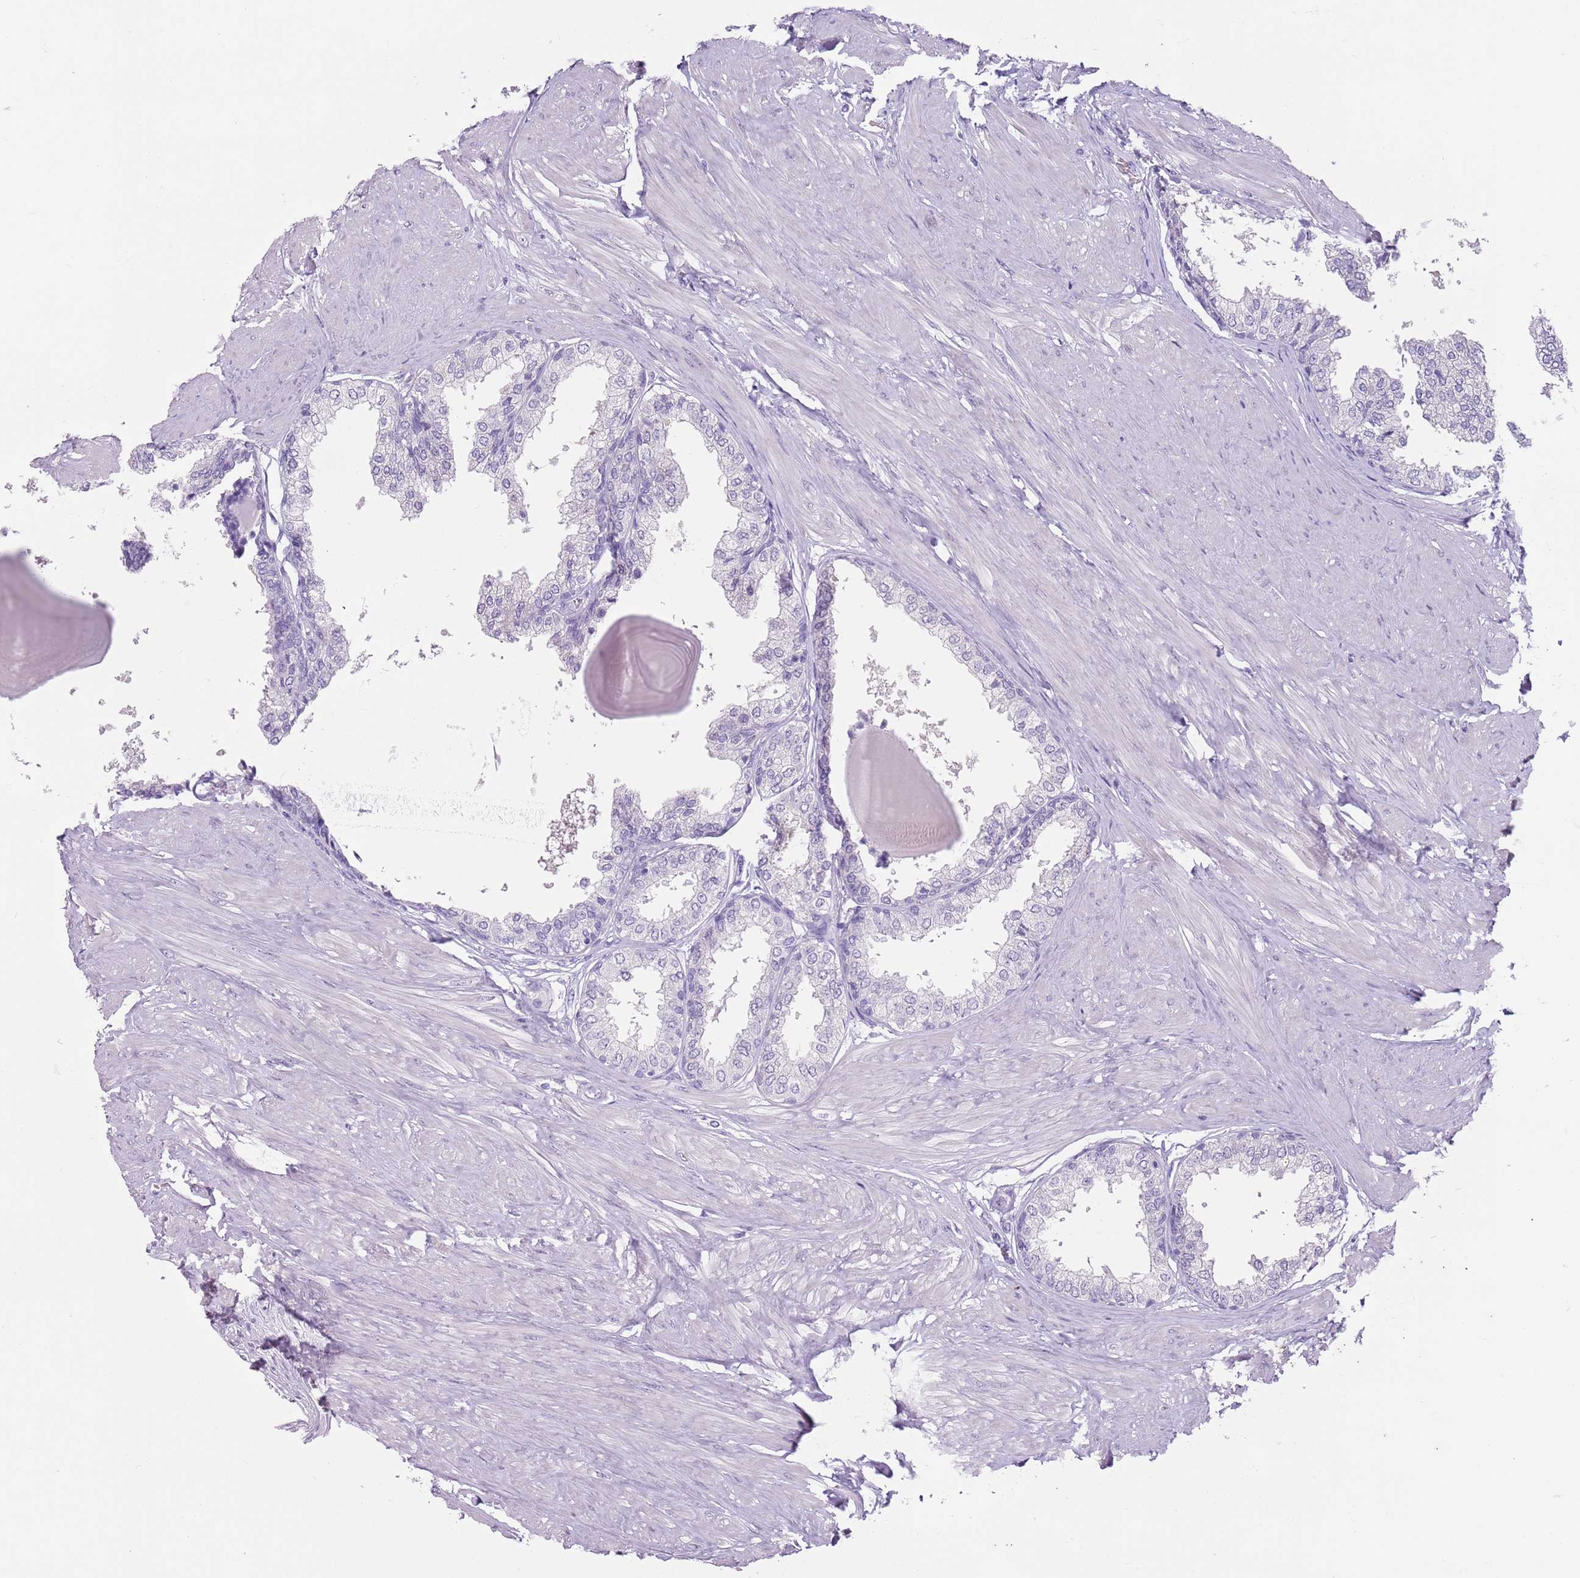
{"staining": {"intensity": "negative", "quantity": "none", "location": "none"}, "tissue": "prostate", "cell_type": "Glandular cells", "image_type": "normal", "snomed": [{"axis": "morphology", "description": "Normal tissue, NOS"}, {"axis": "topography", "description": "Prostate"}], "caption": "Immunohistochemistry image of benign prostate: prostate stained with DAB (3,3'-diaminobenzidine) displays no significant protein staining in glandular cells.", "gene": "SPESP1", "patient": {"sex": "male", "age": 48}}